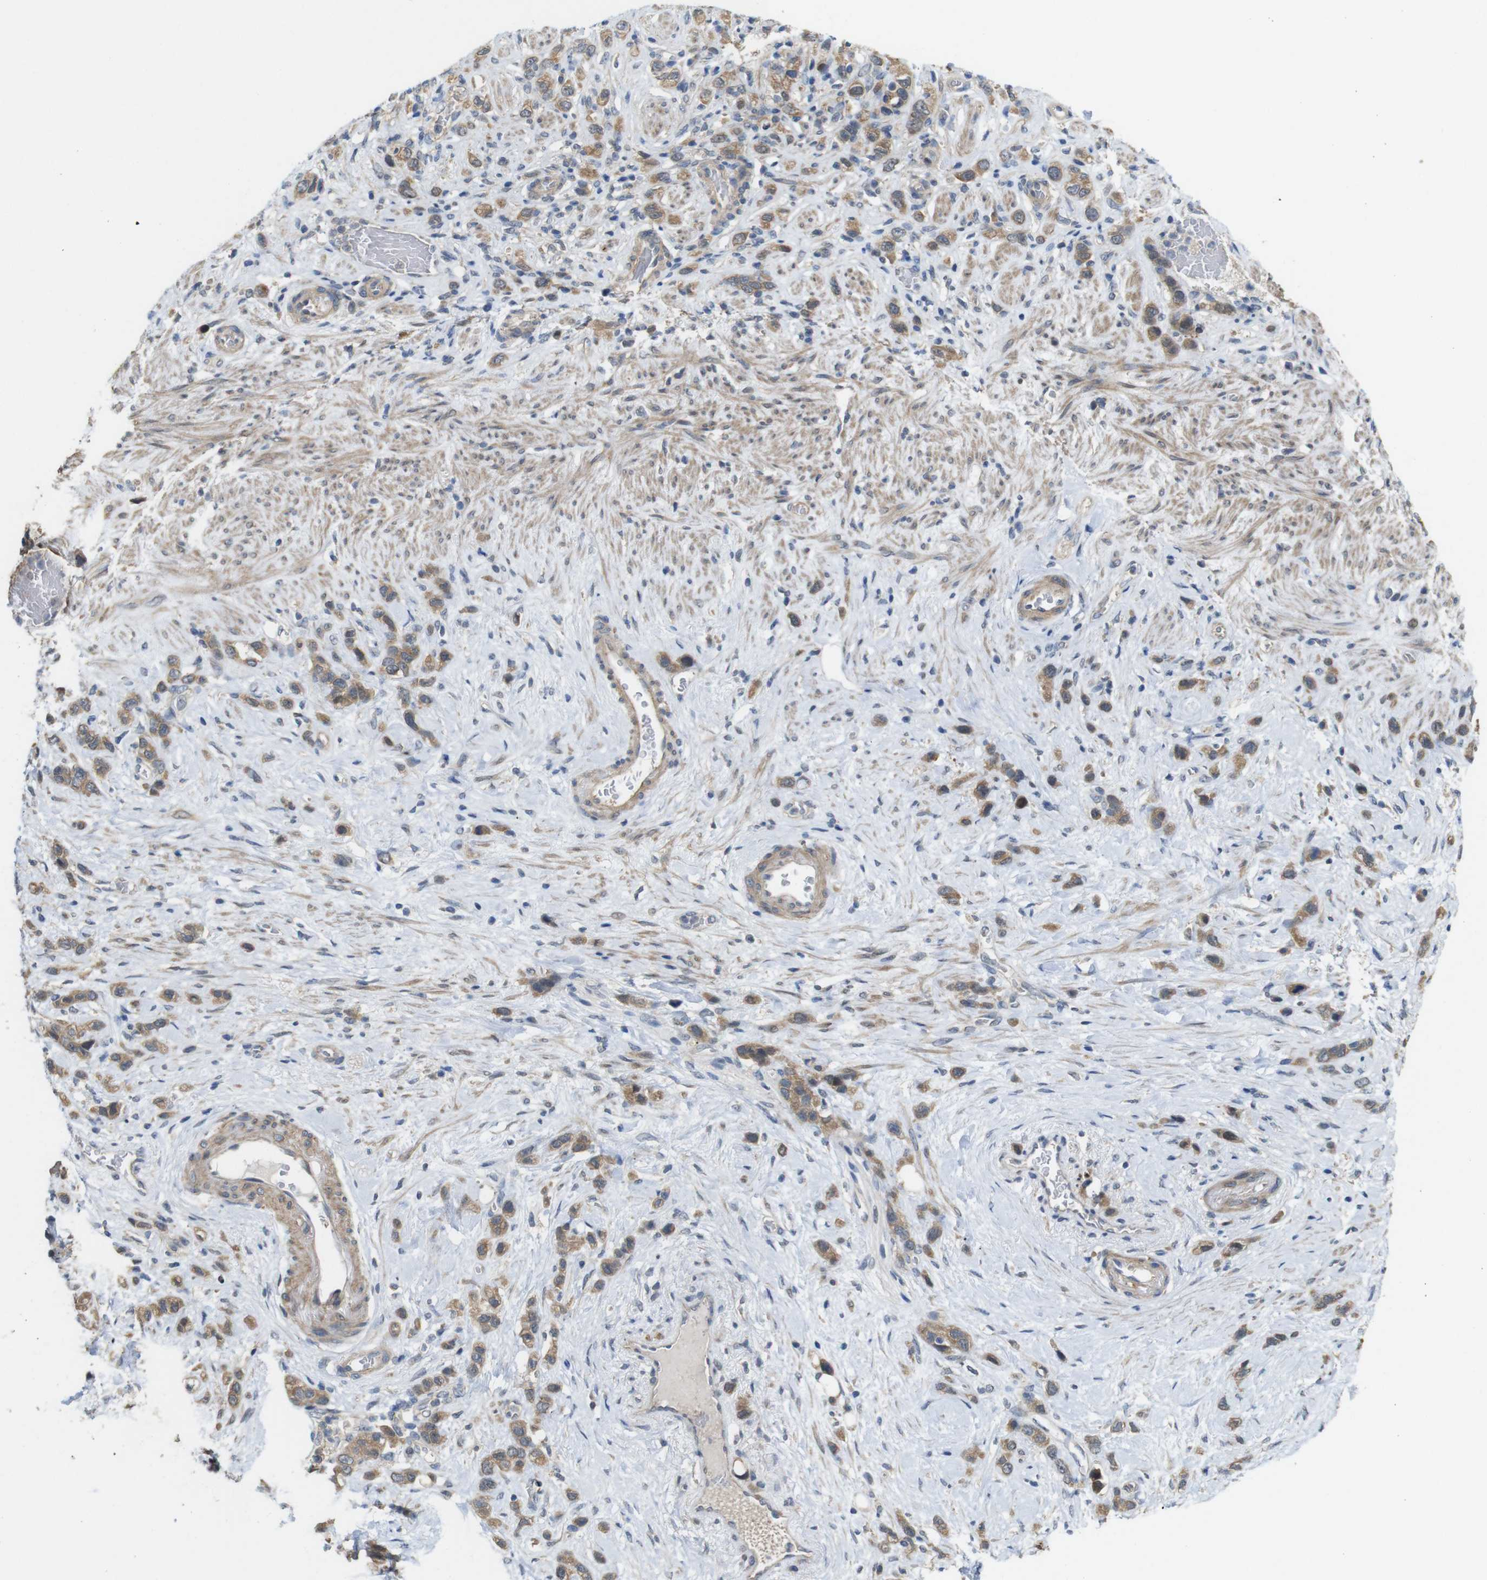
{"staining": {"intensity": "moderate", "quantity": ">75%", "location": "cytoplasmic/membranous"}, "tissue": "stomach cancer", "cell_type": "Tumor cells", "image_type": "cancer", "snomed": [{"axis": "morphology", "description": "Adenocarcinoma, NOS"}, {"axis": "morphology", "description": "Adenocarcinoma, High grade"}, {"axis": "topography", "description": "Stomach, upper"}, {"axis": "topography", "description": "Stomach, lower"}], "caption": "Immunohistochemistry of stomach adenocarcinoma exhibits medium levels of moderate cytoplasmic/membranous expression in about >75% of tumor cells.", "gene": "CDC34", "patient": {"sex": "female", "age": 65}}